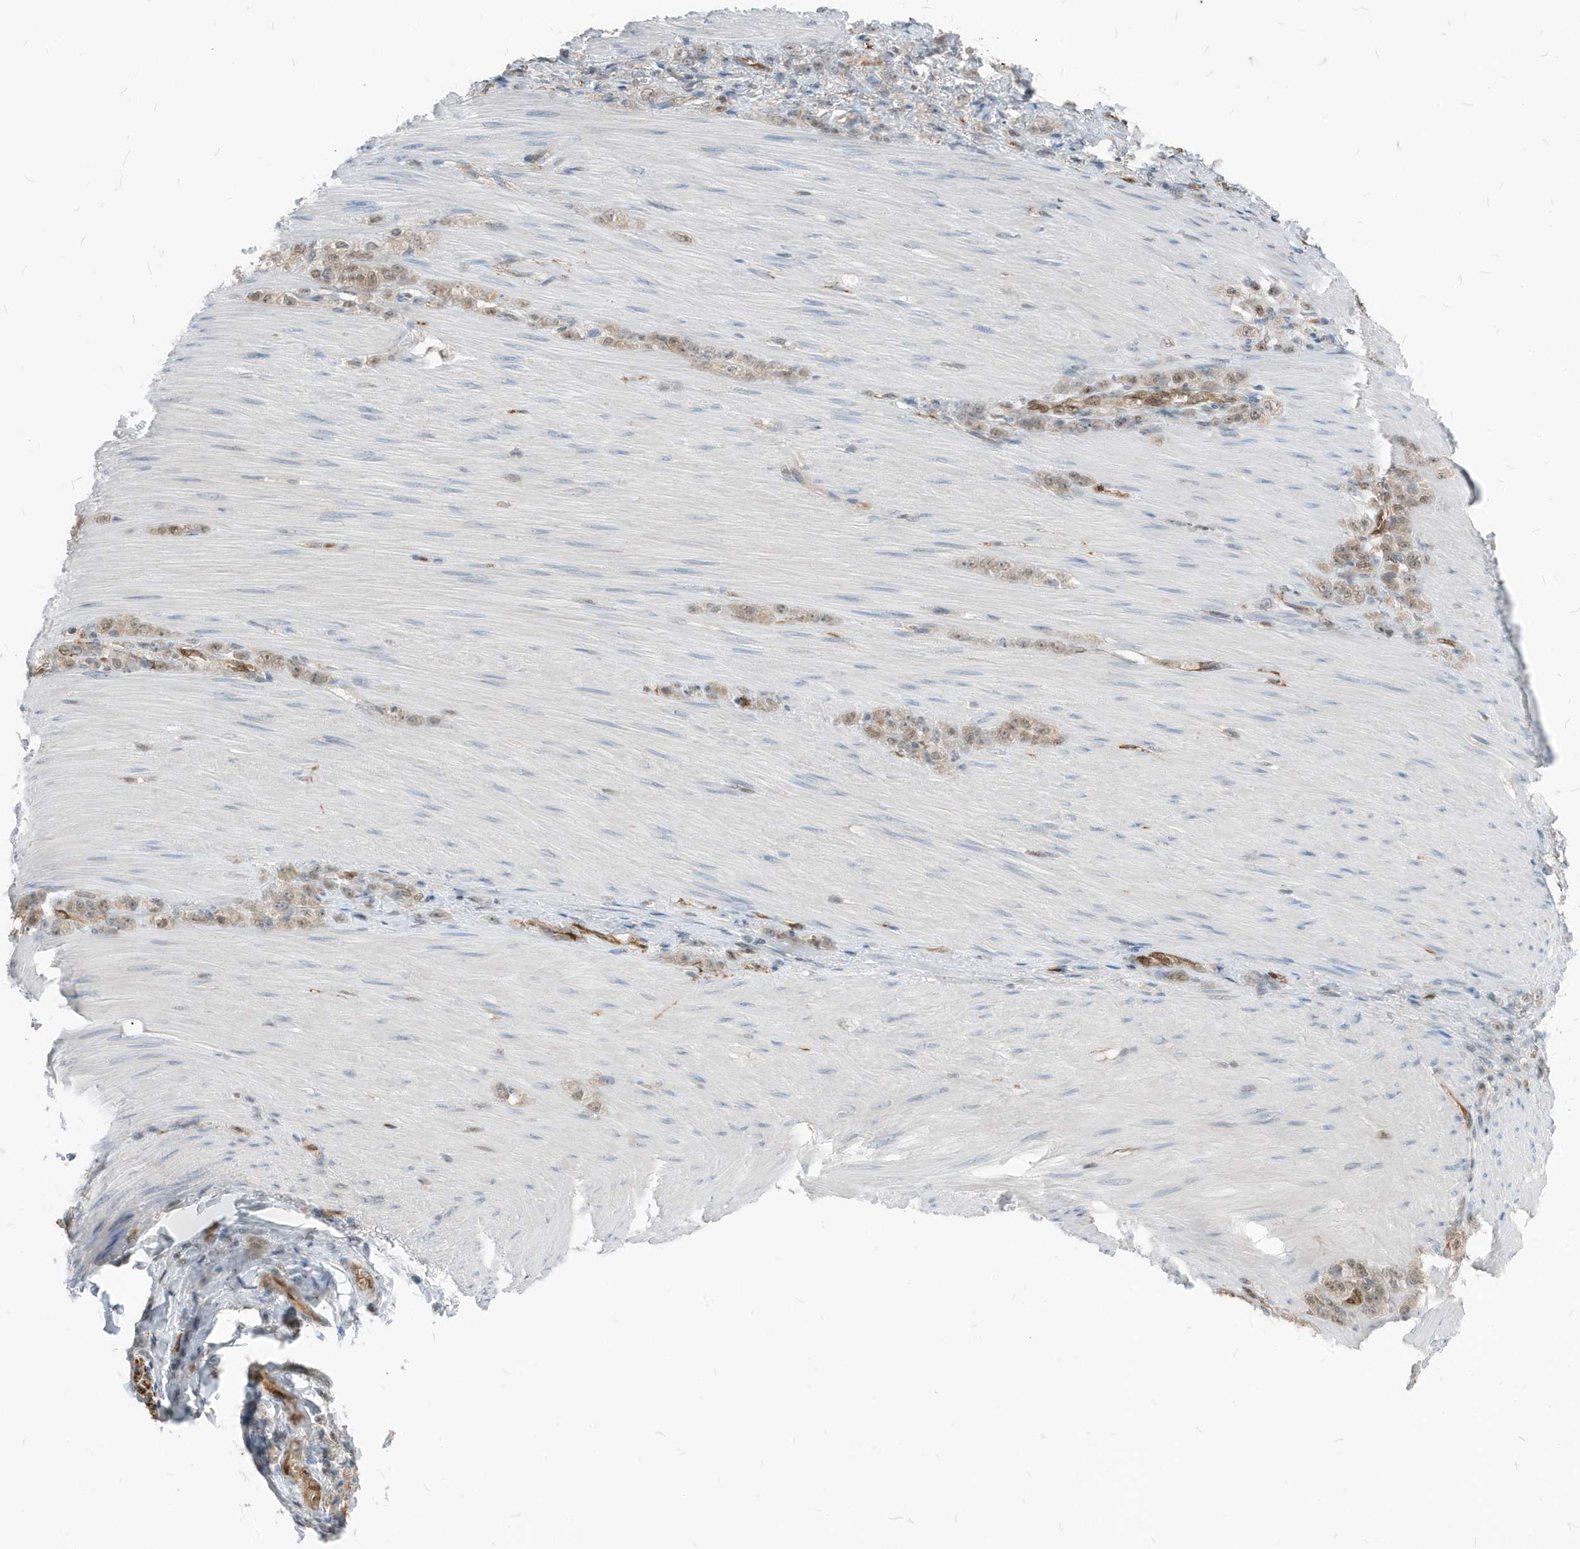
{"staining": {"intensity": "weak", "quantity": ">75%", "location": "cytoplasmic/membranous,nuclear"}, "tissue": "stomach cancer", "cell_type": "Tumor cells", "image_type": "cancer", "snomed": [{"axis": "morphology", "description": "Normal tissue, NOS"}, {"axis": "morphology", "description": "Adenocarcinoma, NOS"}, {"axis": "topography", "description": "Stomach"}], "caption": "Tumor cells demonstrate low levels of weak cytoplasmic/membranous and nuclear staining in about >75% of cells in human stomach cancer (adenocarcinoma). Nuclei are stained in blue.", "gene": "NCOA7", "patient": {"sex": "male", "age": 82}}